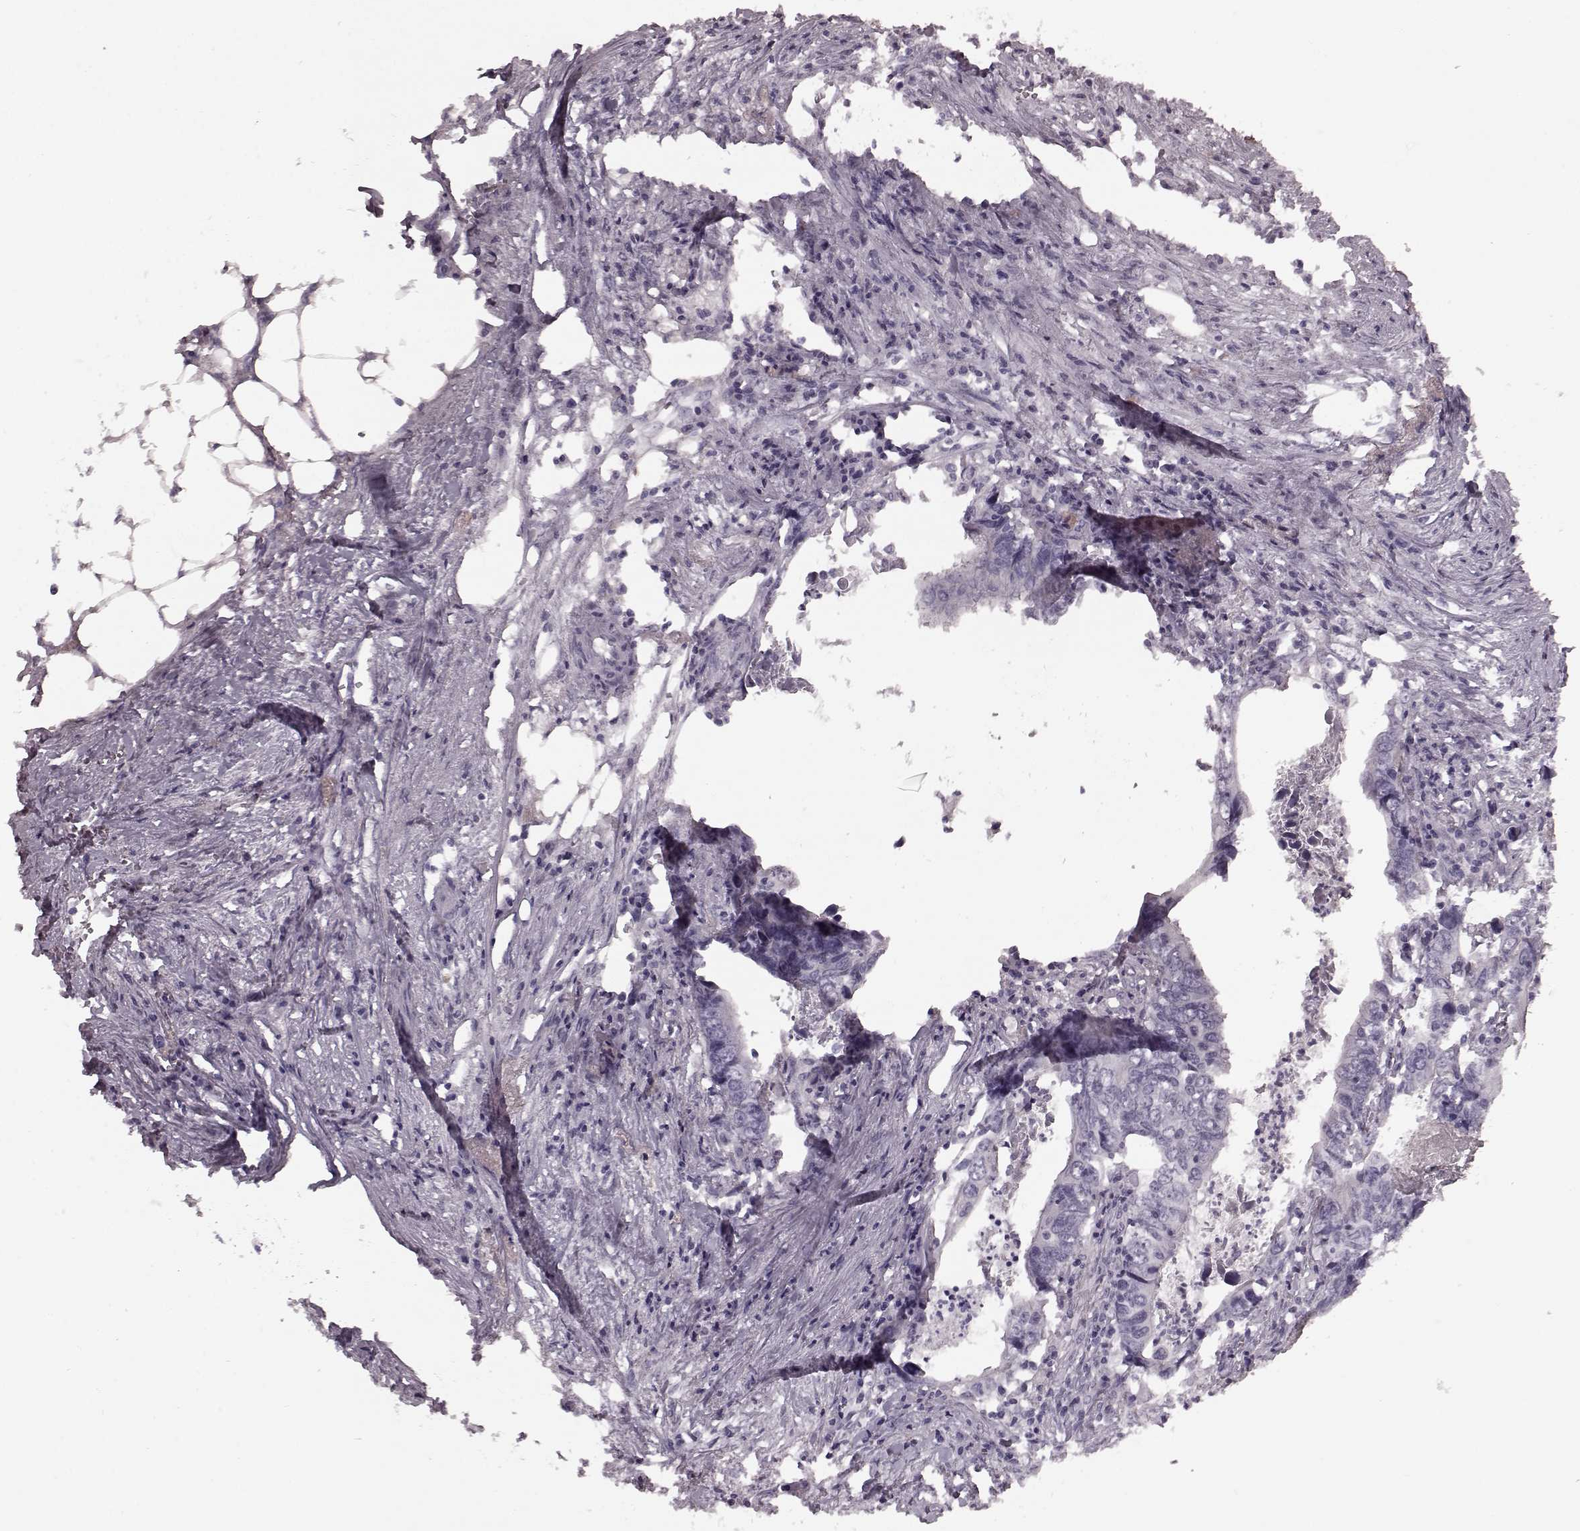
{"staining": {"intensity": "negative", "quantity": "none", "location": "none"}, "tissue": "colorectal cancer", "cell_type": "Tumor cells", "image_type": "cancer", "snomed": [{"axis": "morphology", "description": "Adenocarcinoma, NOS"}, {"axis": "topography", "description": "Colon"}], "caption": "IHC of human adenocarcinoma (colorectal) demonstrates no positivity in tumor cells.", "gene": "CST7", "patient": {"sex": "female", "age": 82}}